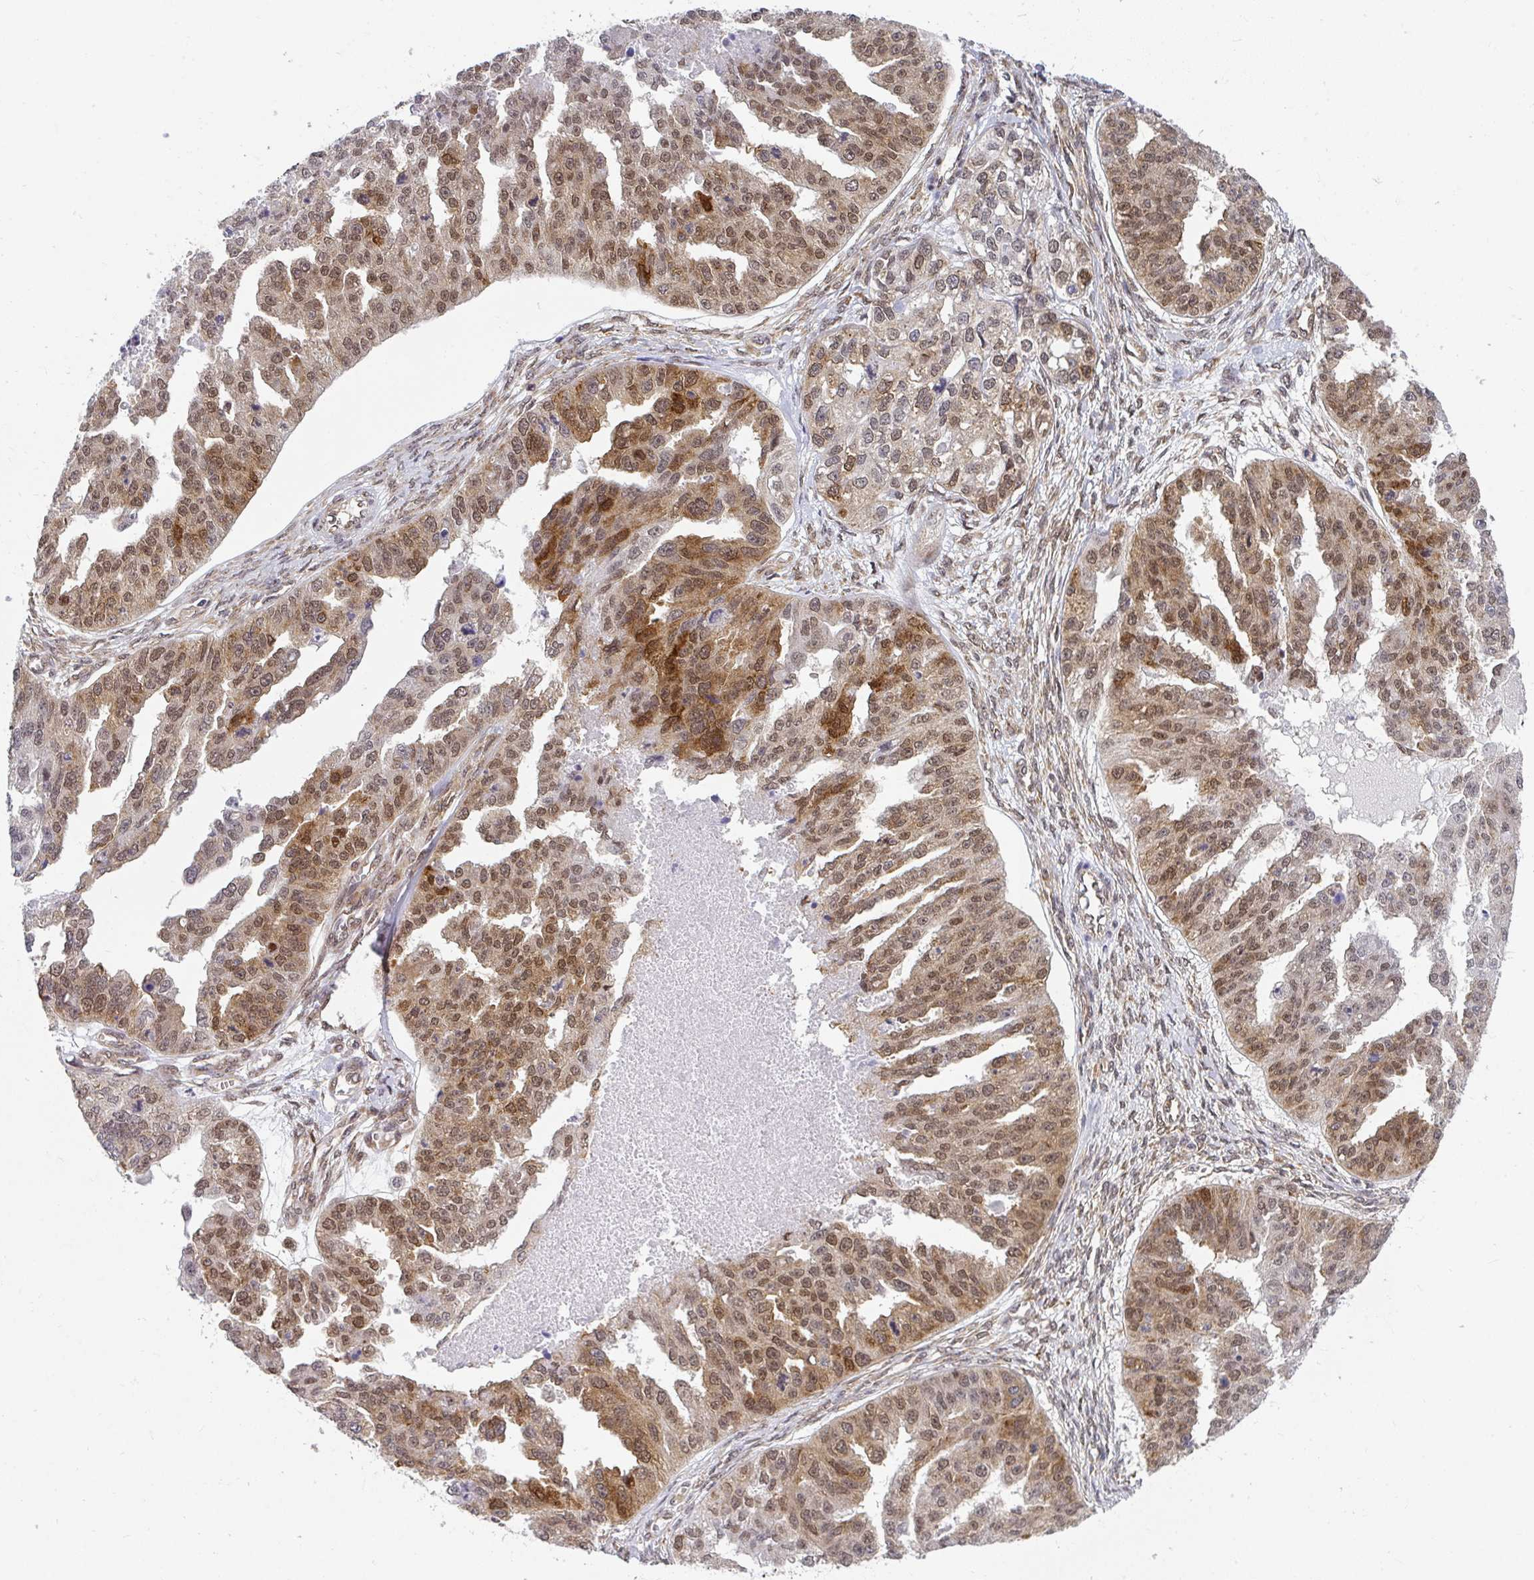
{"staining": {"intensity": "moderate", "quantity": ">75%", "location": "cytoplasmic/membranous,nuclear"}, "tissue": "ovarian cancer", "cell_type": "Tumor cells", "image_type": "cancer", "snomed": [{"axis": "morphology", "description": "Cystadenocarcinoma, serous, NOS"}, {"axis": "topography", "description": "Ovary"}], "caption": "The micrograph shows immunohistochemical staining of serous cystadenocarcinoma (ovarian). There is moderate cytoplasmic/membranous and nuclear positivity is present in approximately >75% of tumor cells.", "gene": "SYNCRIP", "patient": {"sex": "female", "age": 58}}